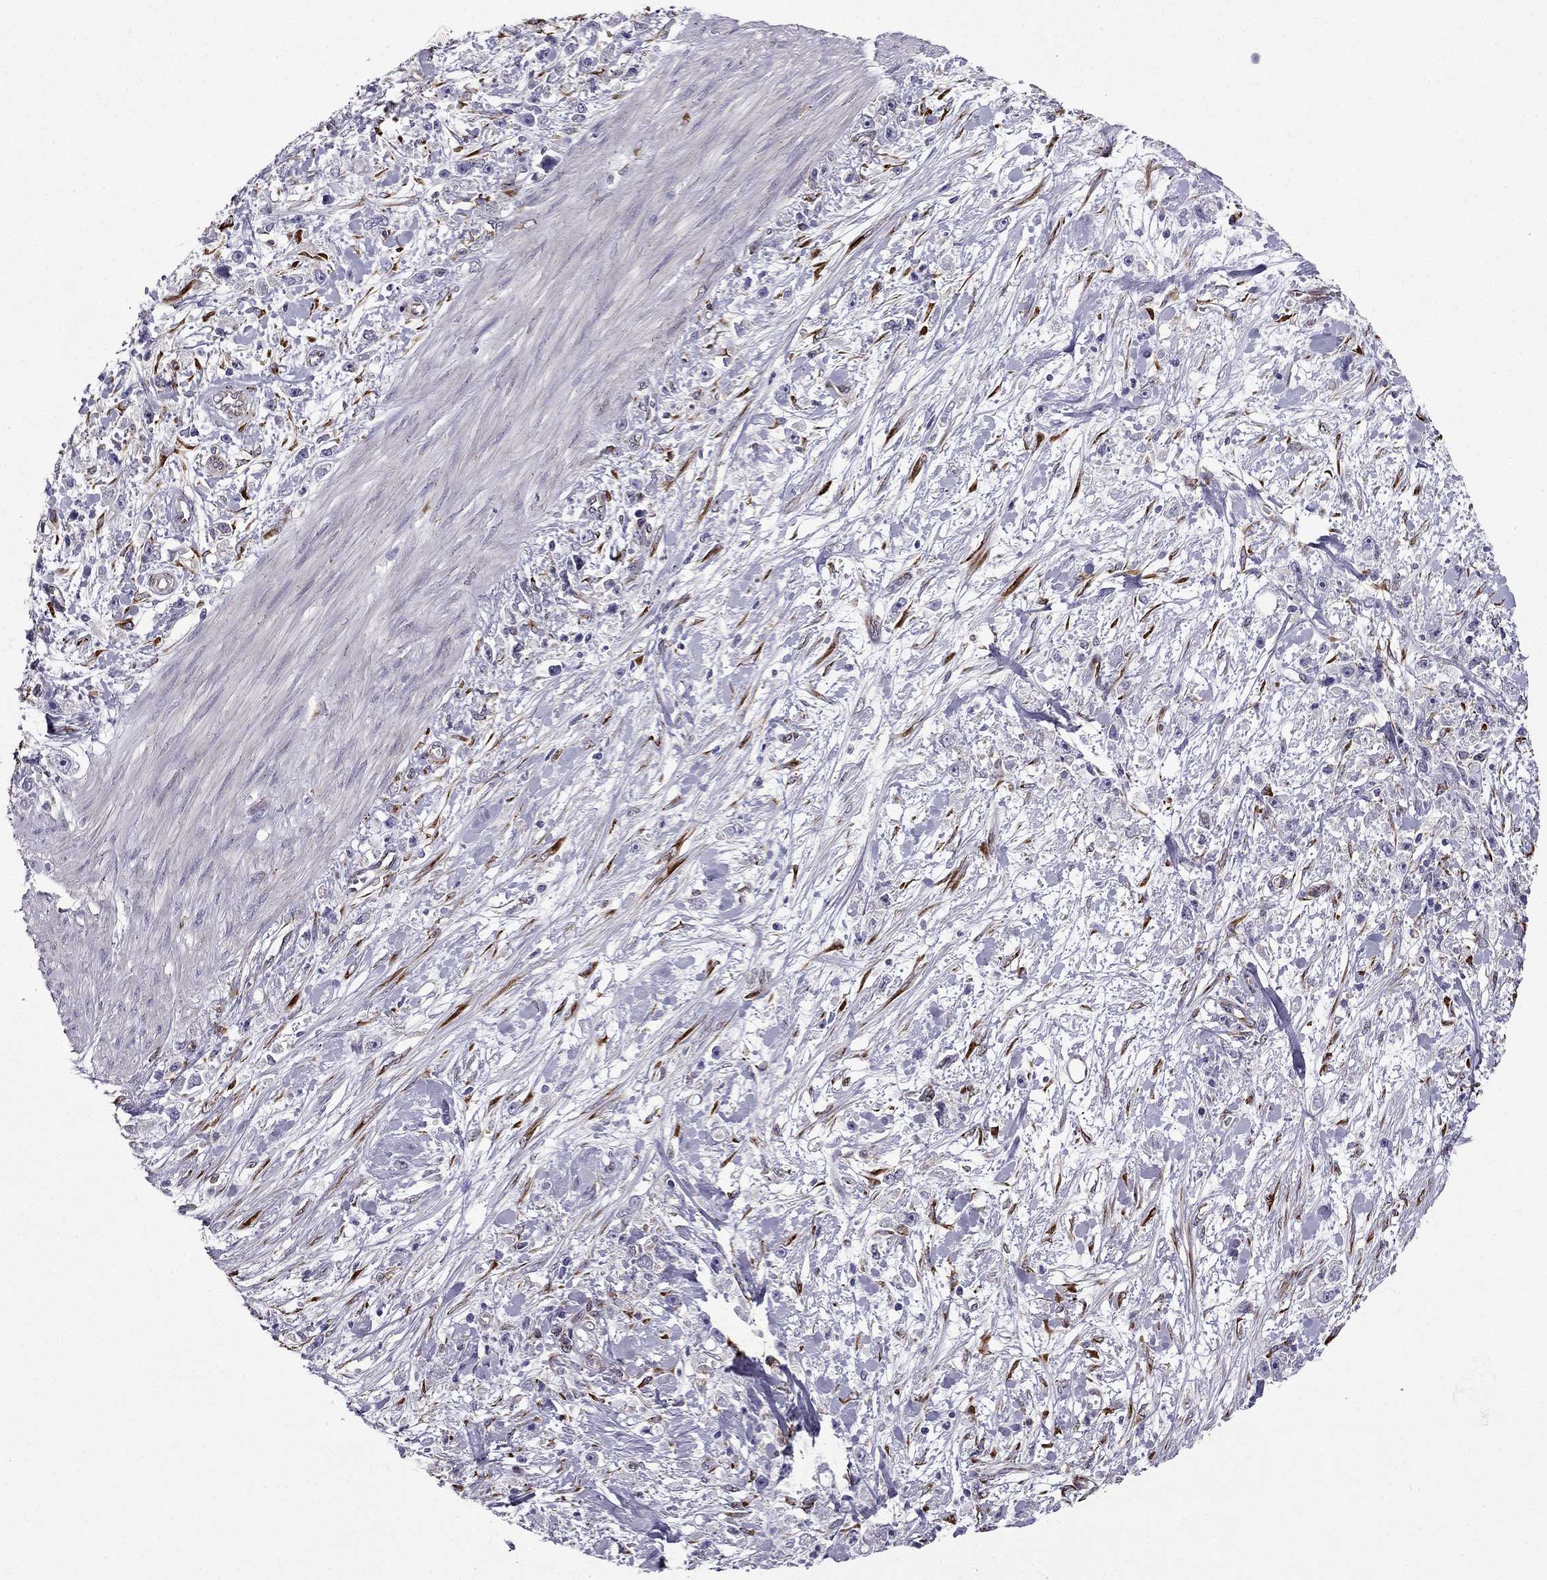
{"staining": {"intensity": "negative", "quantity": "none", "location": "none"}, "tissue": "stomach cancer", "cell_type": "Tumor cells", "image_type": "cancer", "snomed": [{"axis": "morphology", "description": "Adenocarcinoma, NOS"}, {"axis": "topography", "description": "Stomach"}], "caption": "Protein analysis of stomach adenocarcinoma exhibits no significant staining in tumor cells.", "gene": "IKBIP", "patient": {"sex": "female", "age": 59}}